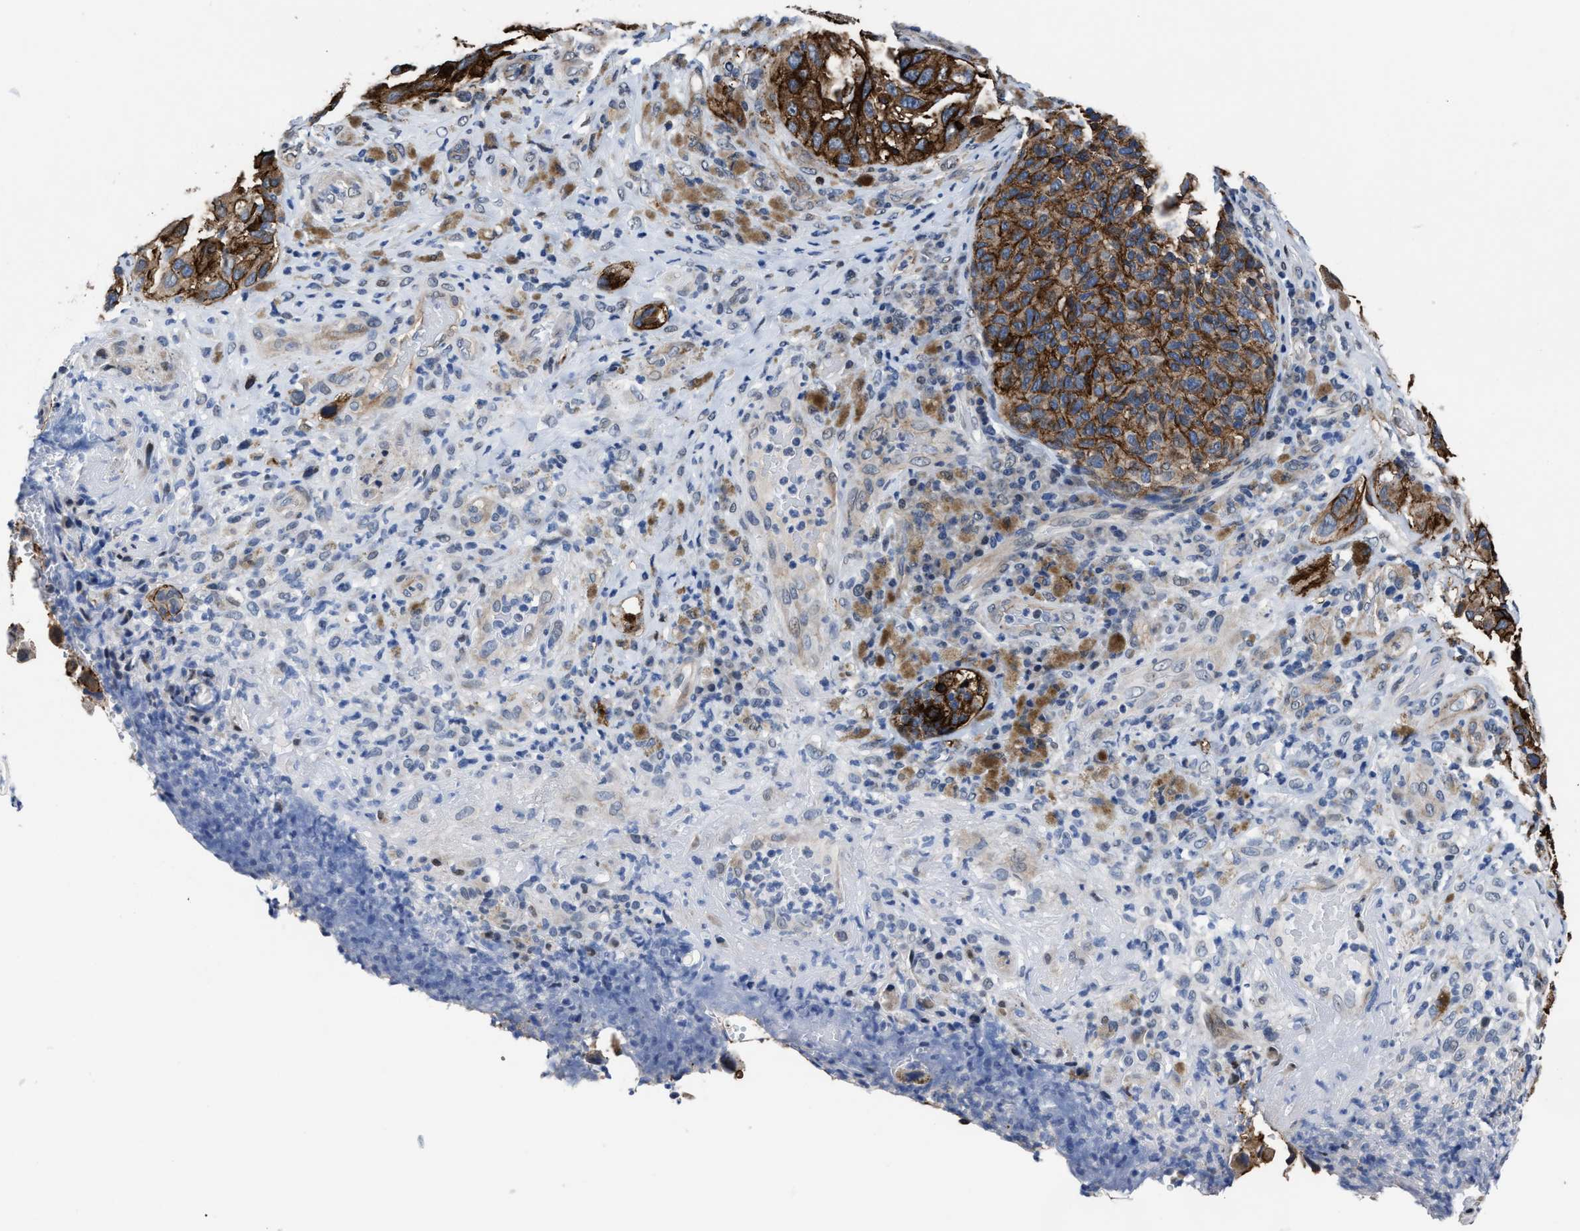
{"staining": {"intensity": "moderate", "quantity": ">75%", "location": "cytoplasmic/membranous"}, "tissue": "melanoma", "cell_type": "Tumor cells", "image_type": "cancer", "snomed": [{"axis": "morphology", "description": "Malignant melanoma, NOS"}, {"axis": "topography", "description": "Skin"}], "caption": "This image reveals IHC staining of human melanoma, with medium moderate cytoplasmic/membranous positivity in about >75% of tumor cells.", "gene": "MARCKSL1", "patient": {"sex": "female", "age": 73}}